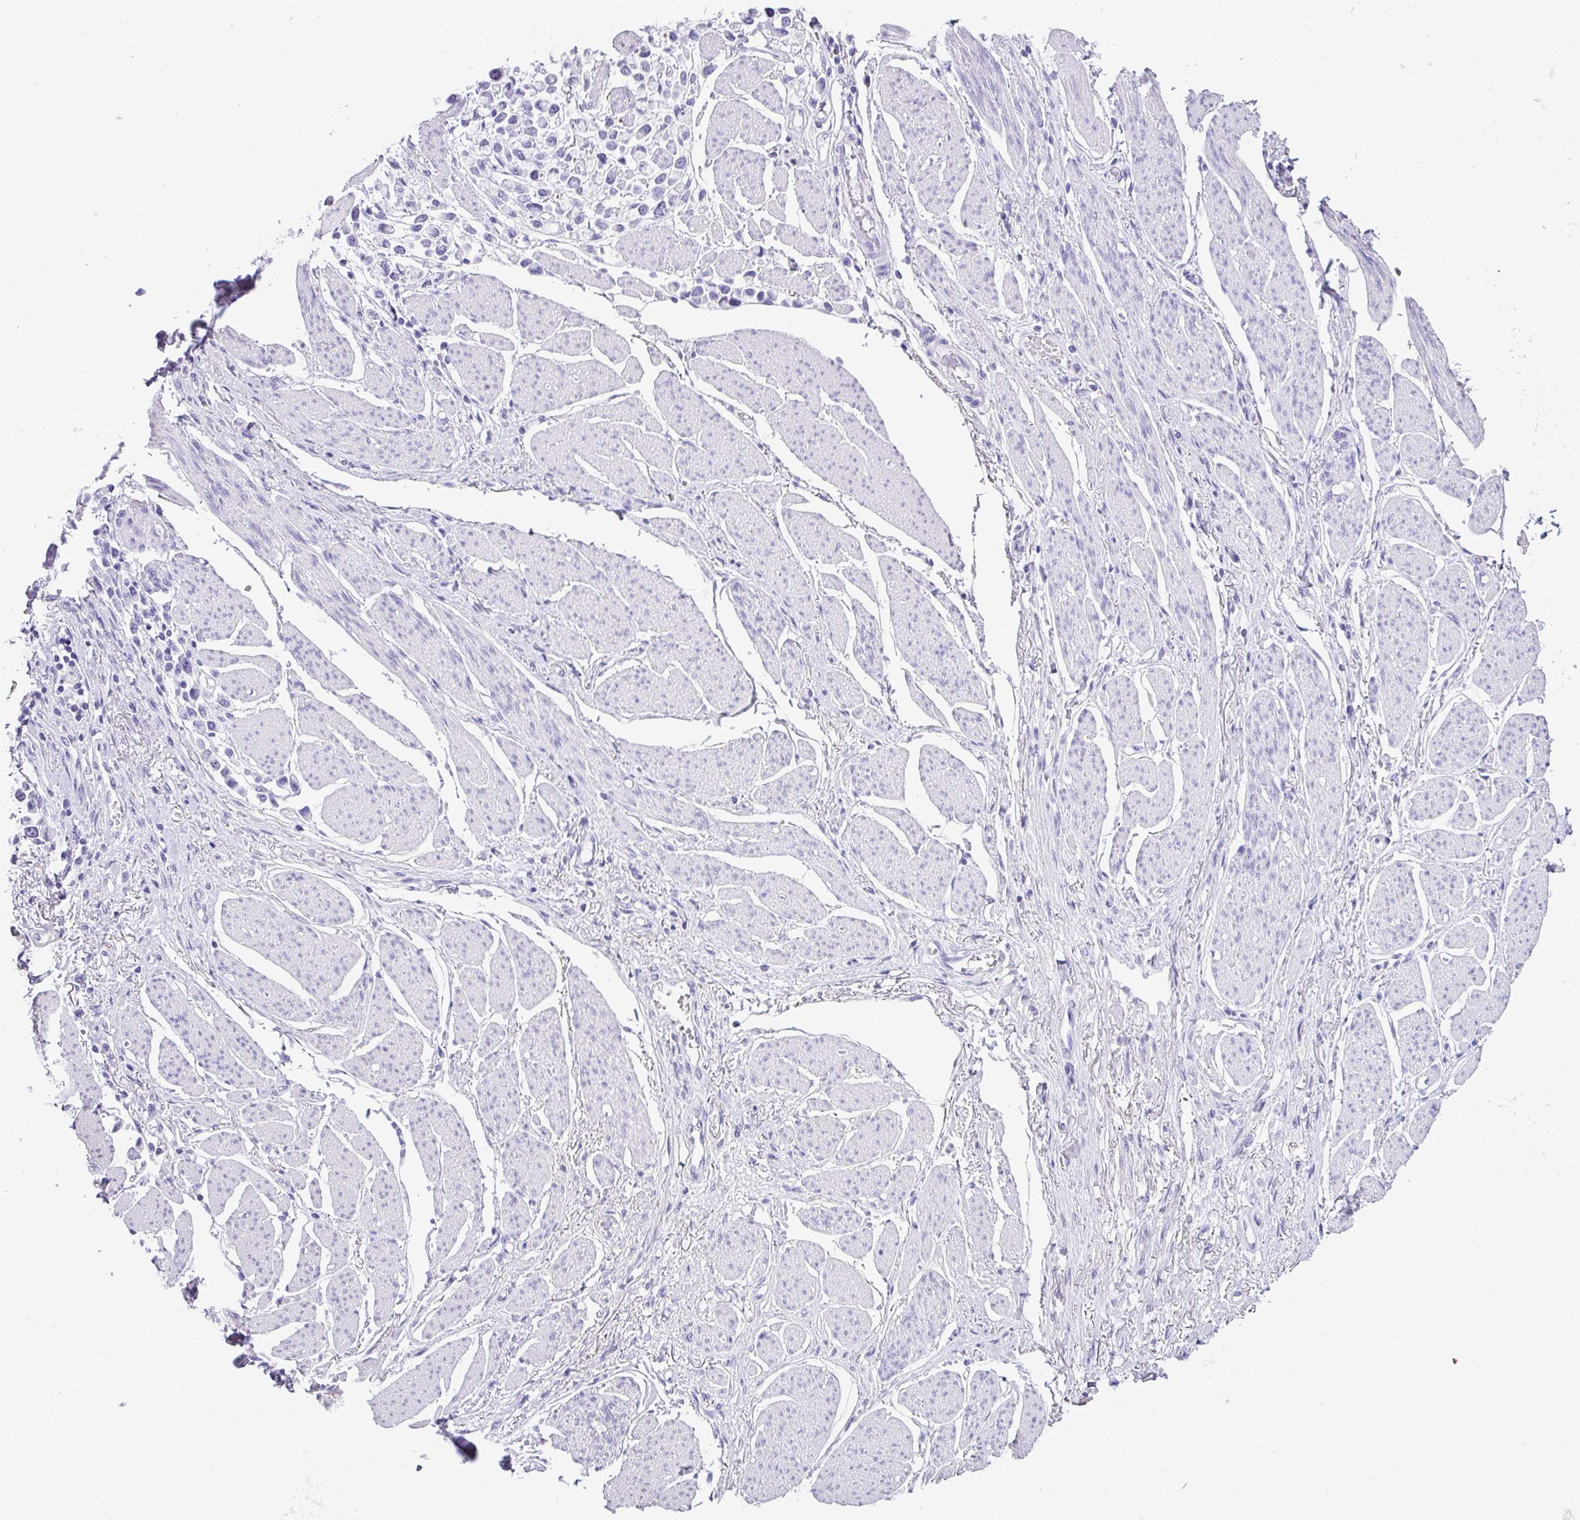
{"staining": {"intensity": "negative", "quantity": "none", "location": "none"}, "tissue": "stomach cancer", "cell_type": "Tumor cells", "image_type": "cancer", "snomed": [{"axis": "morphology", "description": "Adenocarcinoma, NOS"}, {"axis": "topography", "description": "Stomach"}], "caption": "Immunohistochemical staining of human stomach cancer exhibits no significant expression in tumor cells.", "gene": "TNP1", "patient": {"sex": "female", "age": 81}}